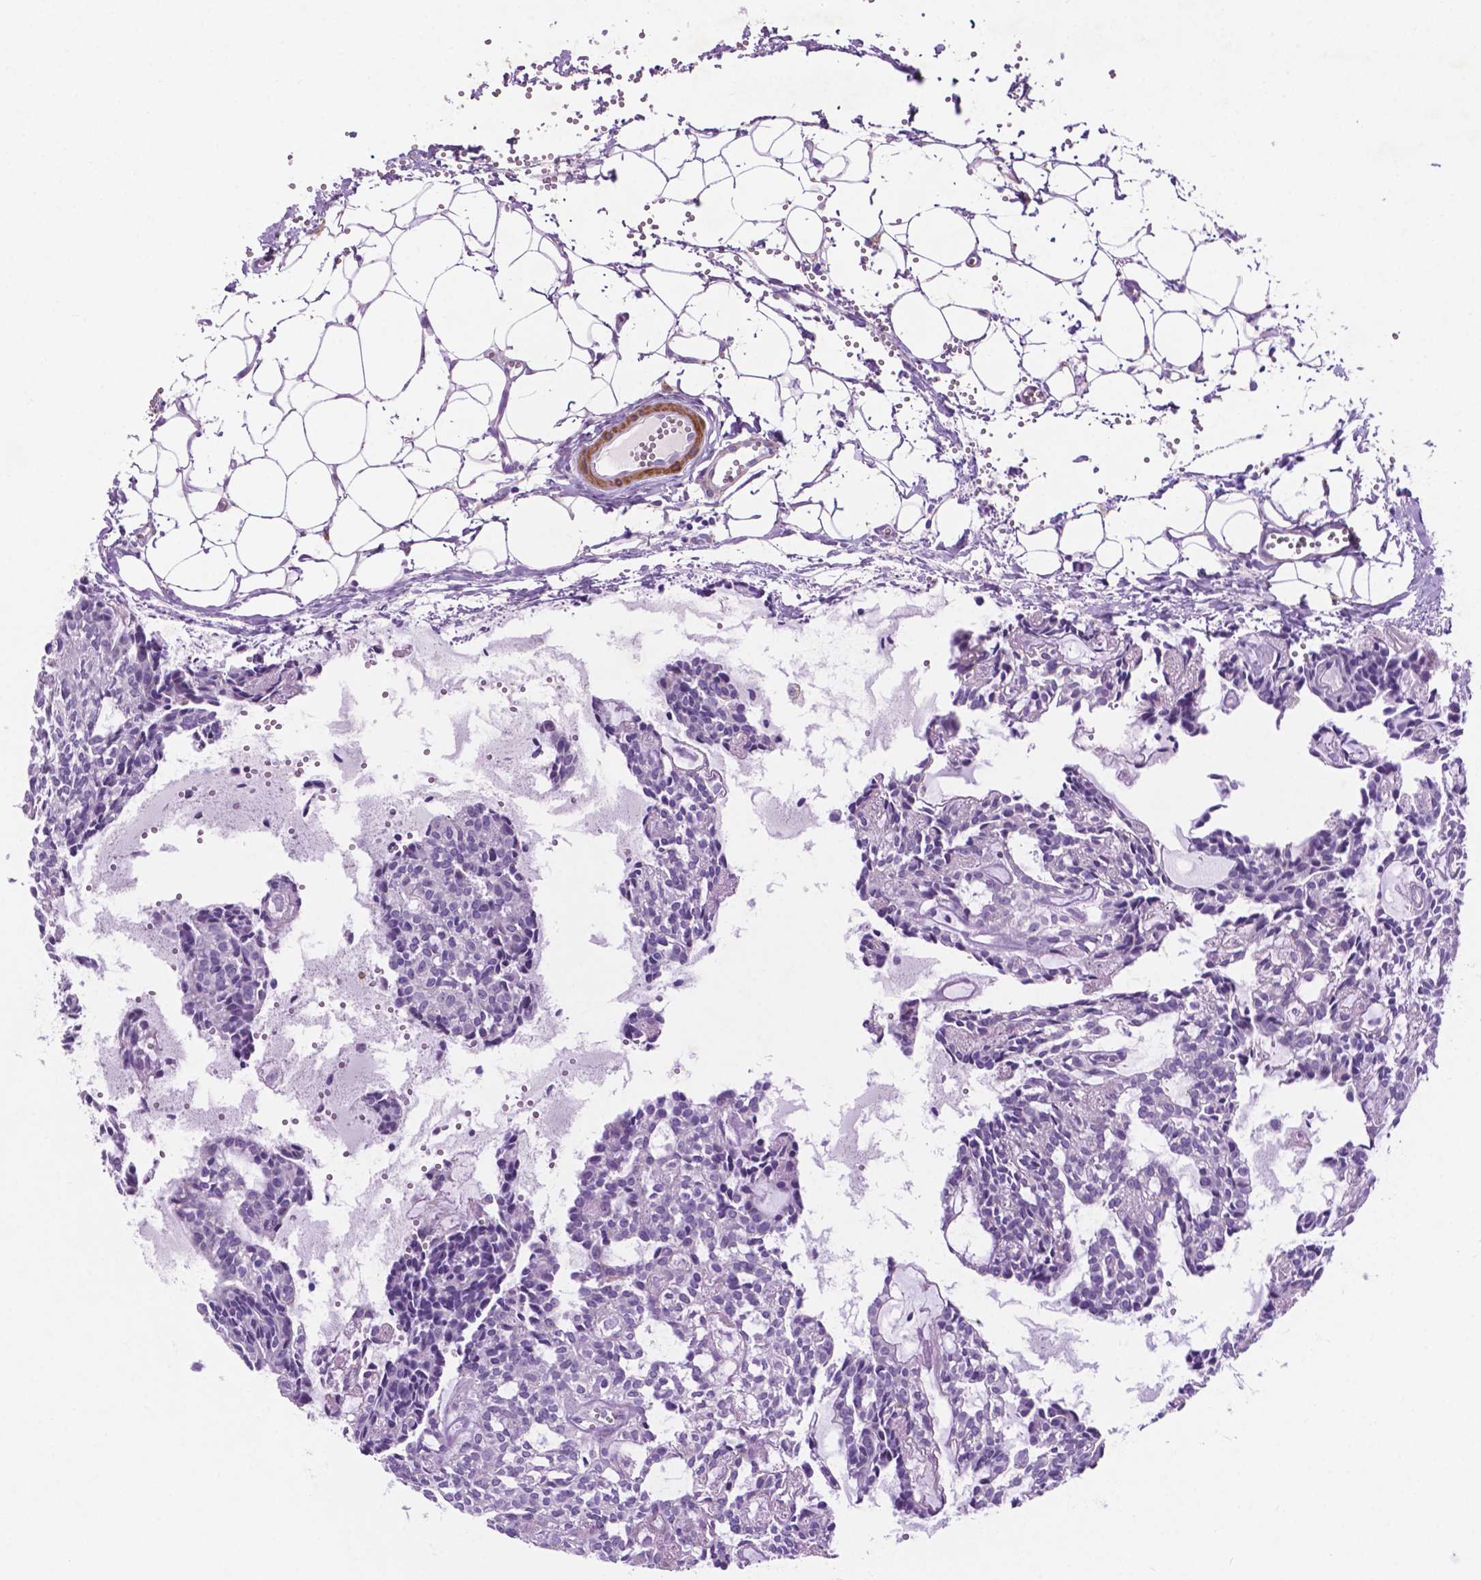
{"staining": {"intensity": "negative", "quantity": "none", "location": "none"}, "tissue": "head and neck cancer", "cell_type": "Tumor cells", "image_type": "cancer", "snomed": [{"axis": "morphology", "description": "Adenocarcinoma, NOS"}, {"axis": "topography", "description": "Head-Neck"}], "caption": "Tumor cells are negative for protein expression in human head and neck adenocarcinoma.", "gene": "ASPG", "patient": {"sex": "female", "age": 62}}